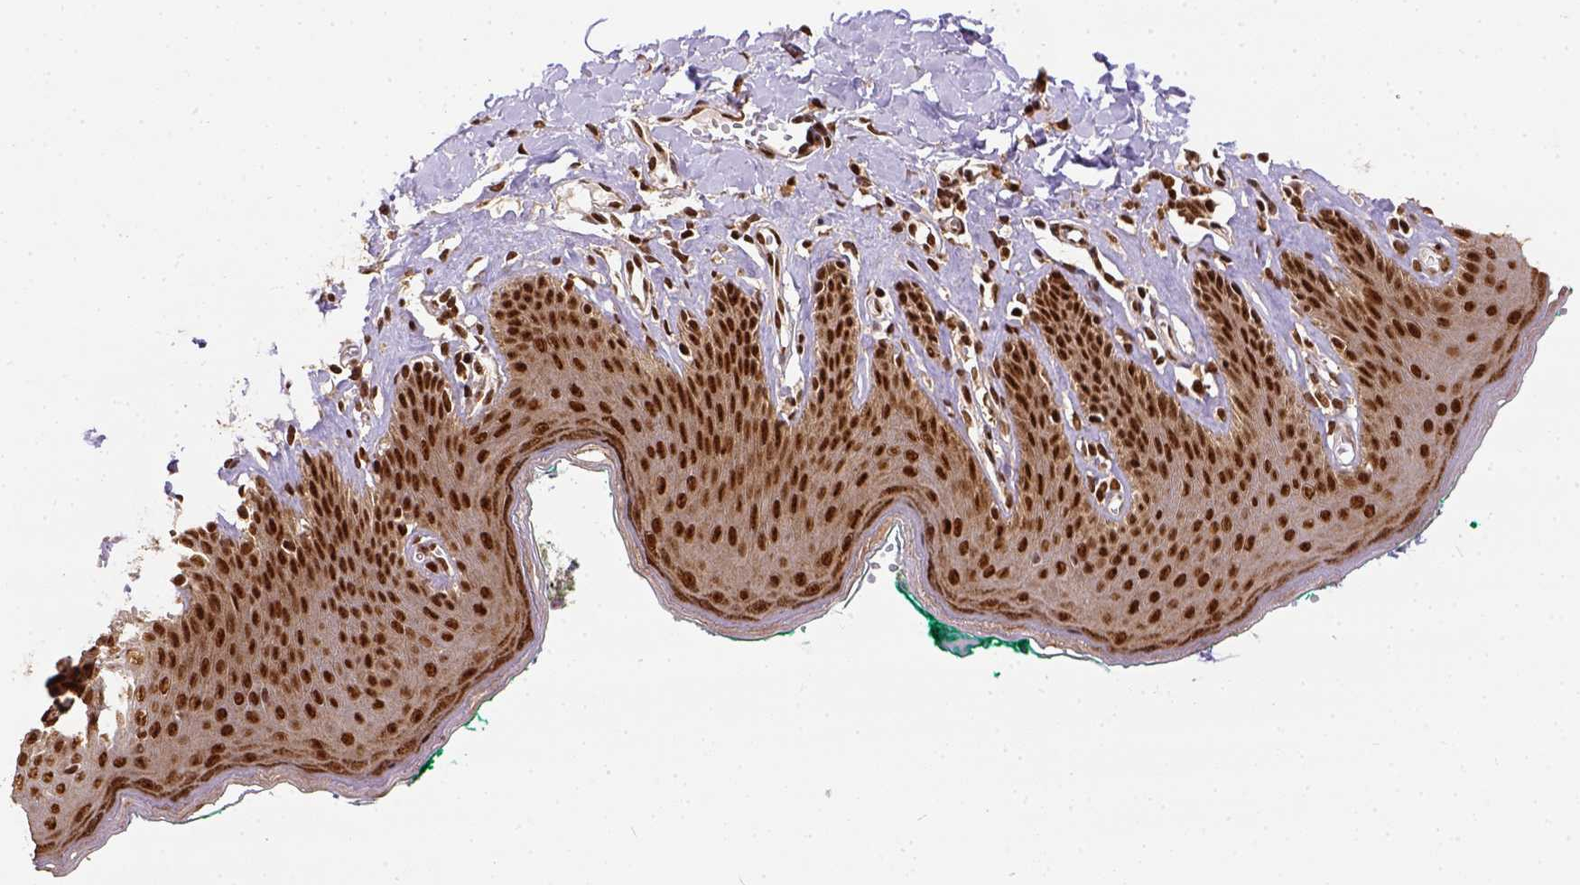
{"staining": {"intensity": "strong", "quantity": ">75%", "location": "nuclear"}, "tissue": "skin", "cell_type": "Epidermal cells", "image_type": "normal", "snomed": [{"axis": "morphology", "description": "Normal tissue, NOS"}, {"axis": "topography", "description": "Vulva"}, {"axis": "topography", "description": "Peripheral nerve tissue"}], "caption": "IHC of normal skin reveals high levels of strong nuclear positivity in approximately >75% of epidermal cells. (DAB IHC, brown staining for protein, blue staining for nuclei).", "gene": "NACC1", "patient": {"sex": "female", "age": 66}}